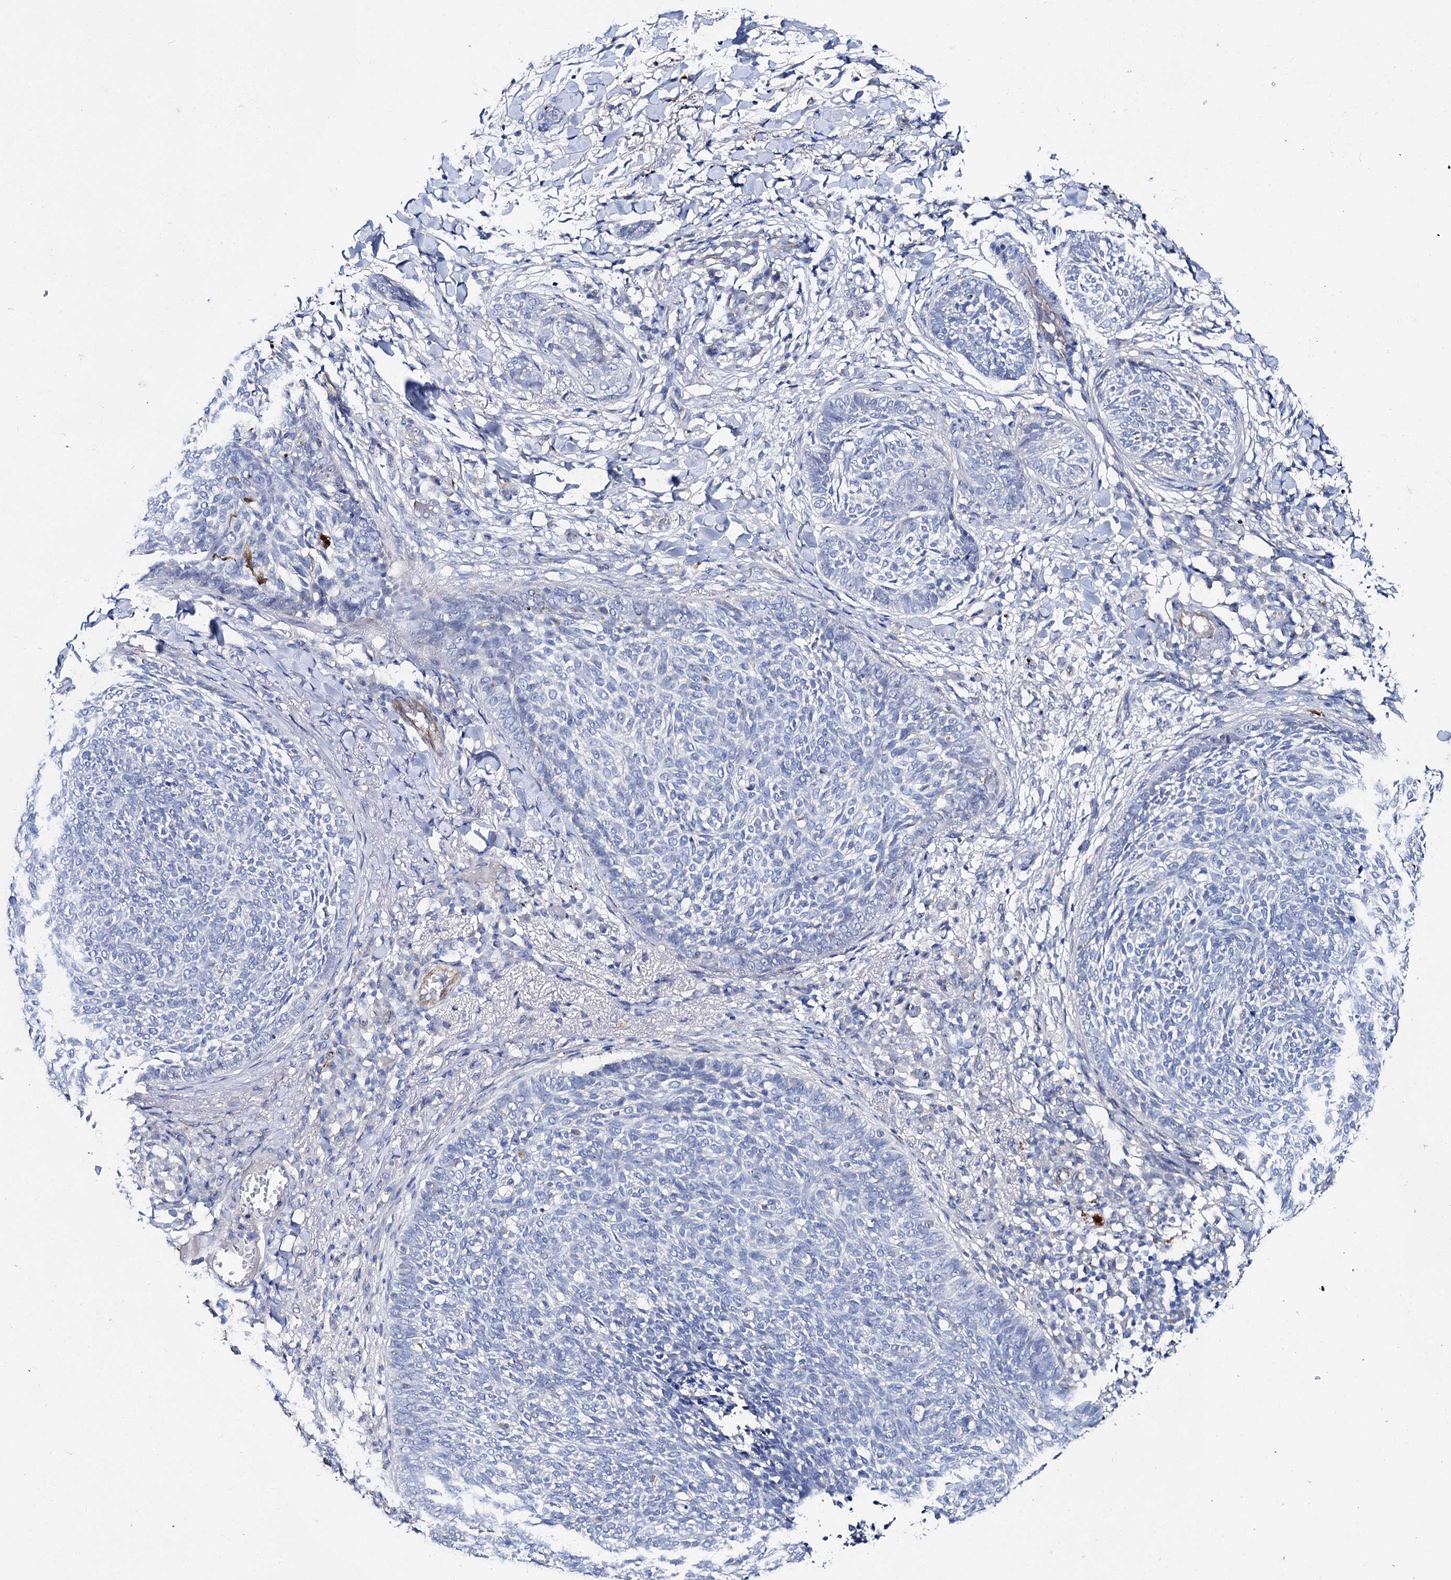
{"staining": {"intensity": "negative", "quantity": "none", "location": "none"}, "tissue": "skin cancer", "cell_type": "Tumor cells", "image_type": "cancer", "snomed": [{"axis": "morphology", "description": "Basal cell carcinoma"}, {"axis": "topography", "description": "Skin"}], "caption": "Tumor cells are negative for protein expression in human basal cell carcinoma (skin).", "gene": "SHROOM1", "patient": {"sex": "male", "age": 85}}